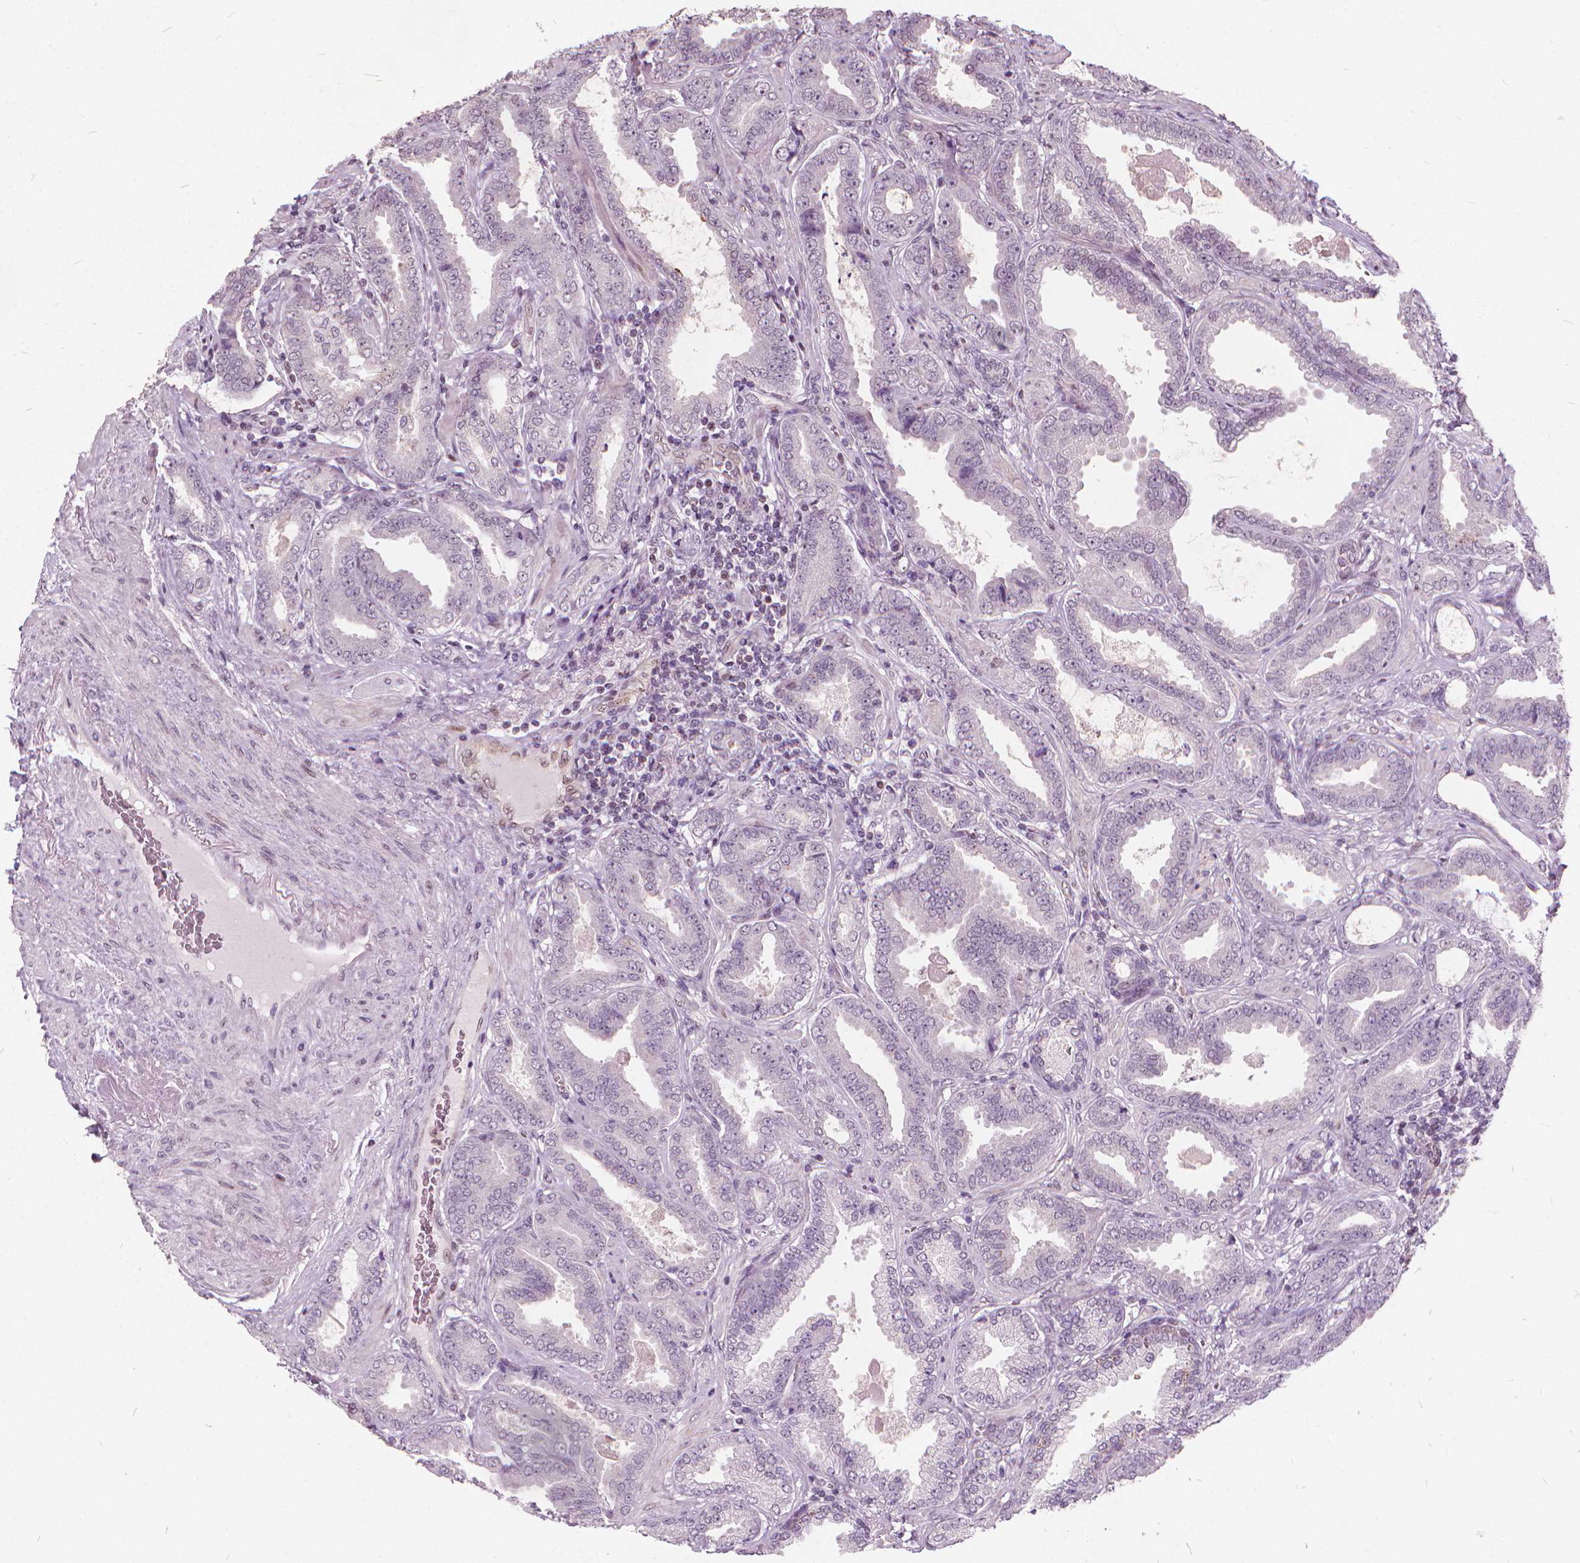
{"staining": {"intensity": "negative", "quantity": "none", "location": "none"}, "tissue": "prostate cancer", "cell_type": "Tumor cells", "image_type": "cancer", "snomed": [{"axis": "morphology", "description": "Adenocarcinoma, NOS"}, {"axis": "topography", "description": "Prostate"}], "caption": "Histopathology image shows no protein staining in tumor cells of prostate adenocarcinoma tissue.", "gene": "STAT5B", "patient": {"sex": "male", "age": 64}}